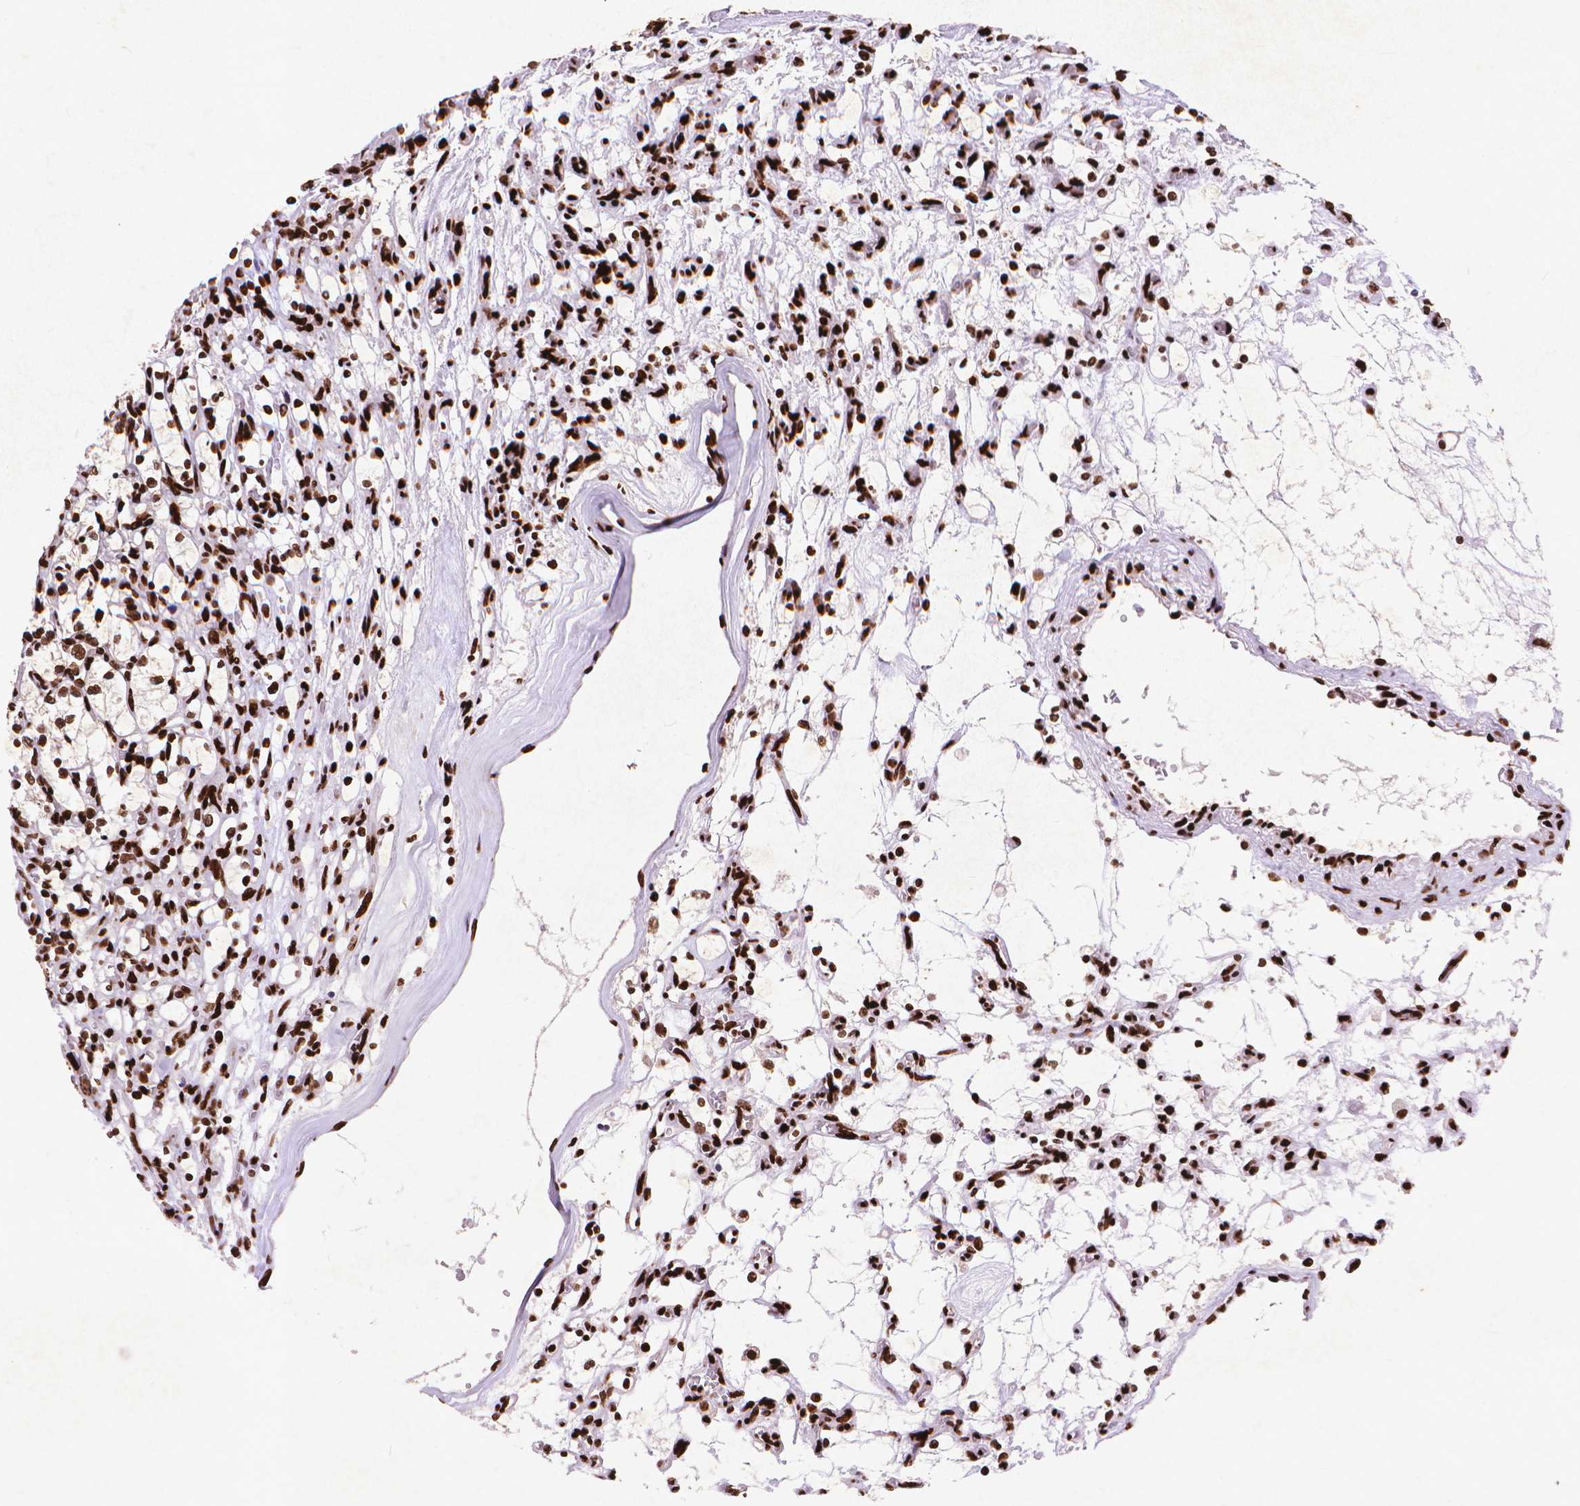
{"staining": {"intensity": "strong", "quantity": ">75%", "location": "nuclear"}, "tissue": "renal cancer", "cell_type": "Tumor cells", "image_type": "cancer", "snomed": [{"axis": "morphology", "description": "Adenocarcinoma, NOS"}, {"axis": "topography", "description": "Kidney"}], "caption": "Protein expression analysis of adenocarcinoma (renal) demonstrates strong nuclear staining in about >75% of tumor cells.", "gene": "CITED2", "patient": {"sex": "female", "age": 69}}